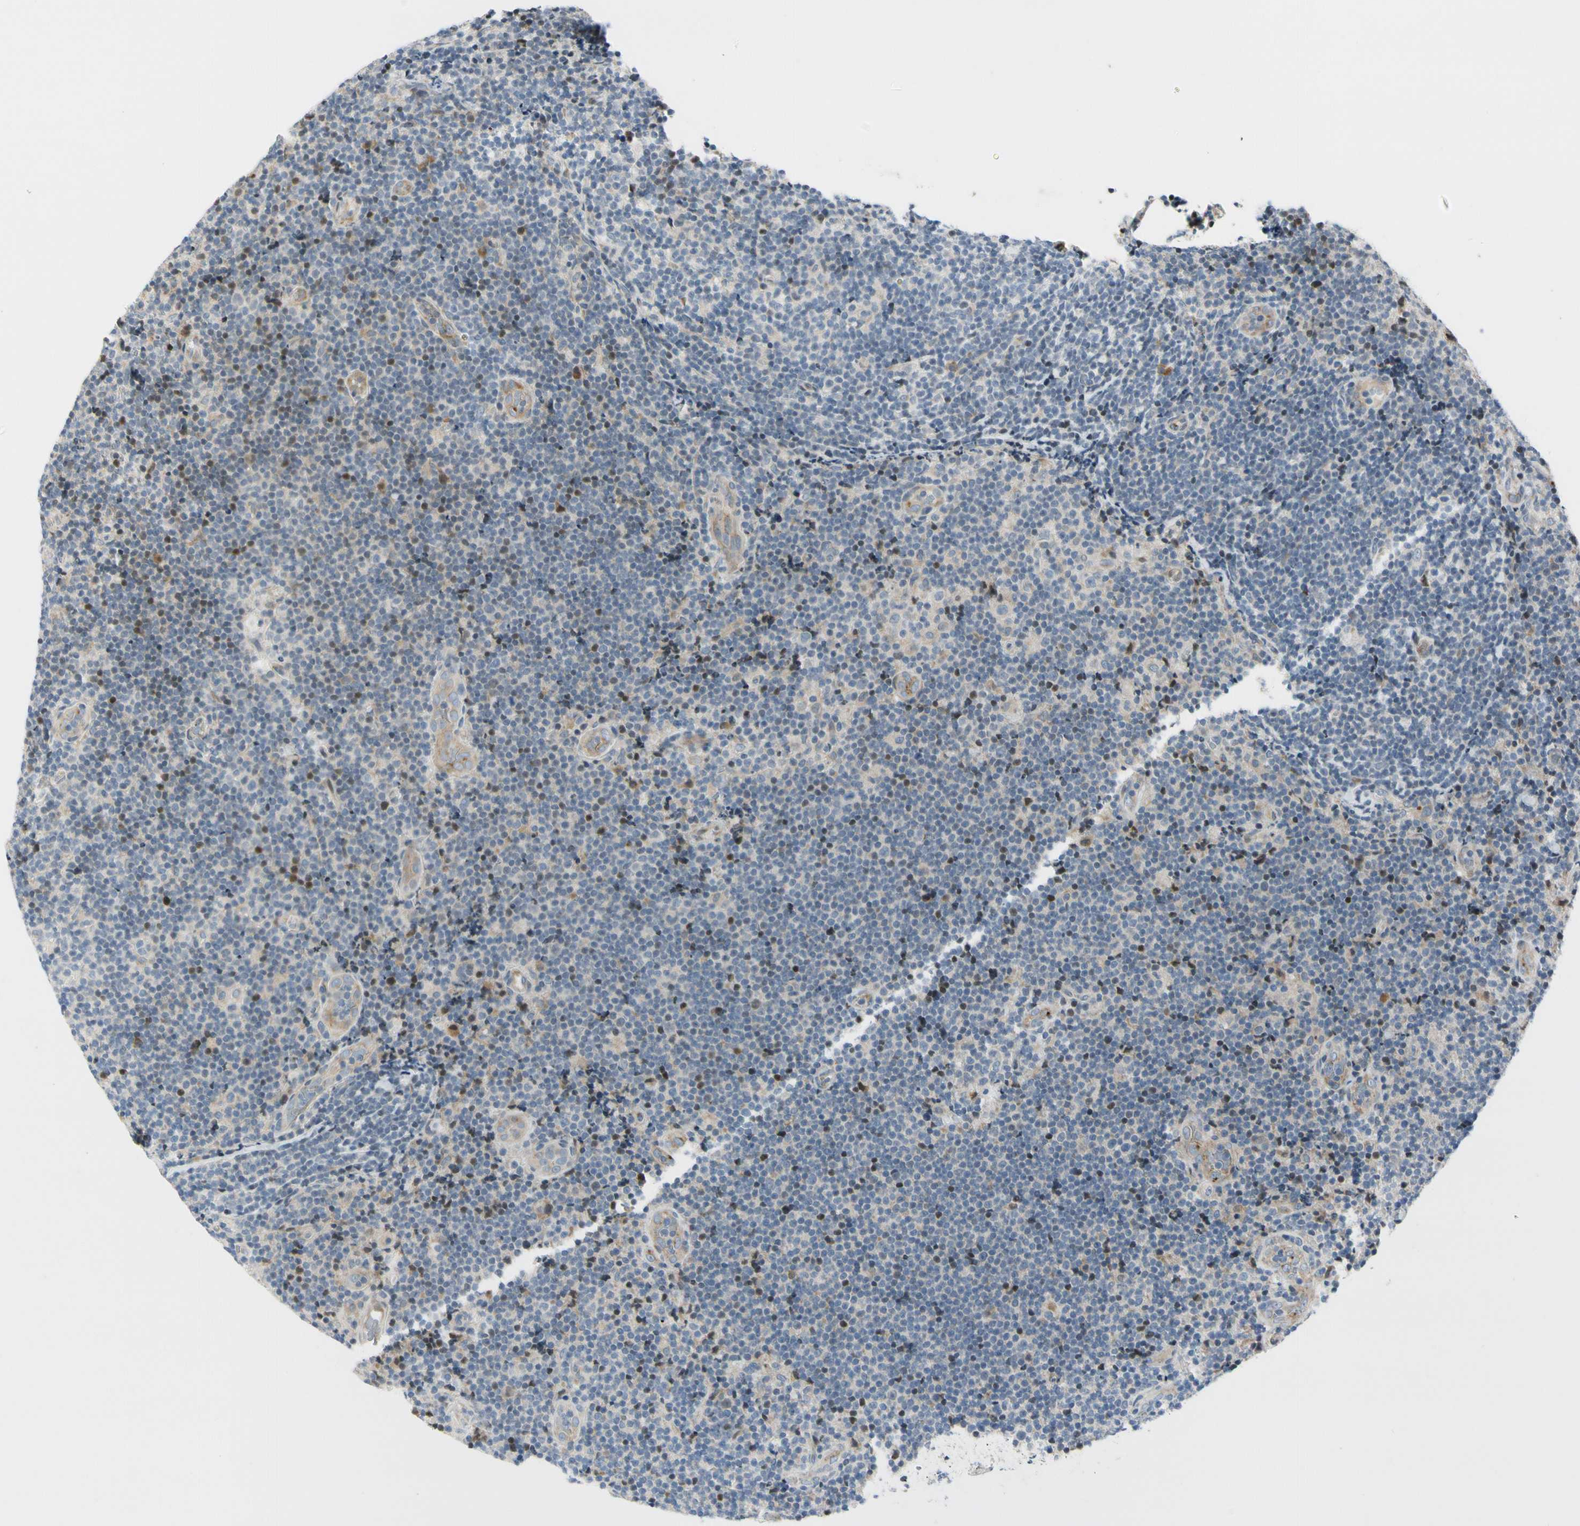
{"staining": {"intensity": "weak", "quantity": "25%-75%", "location": "nuclear"}, "tissue": "lymphoma", "cell_type": "Tumor cells", "image_type": "cancer", "snomed": [{"axis": "morphology", "description": "Malignant lymphoma, non-Hodgkin's type, Low grade"}, {"axis": "topography", "description": "Lymph node"}], "caption": "Immunohistochemistry (IHC) image of malignant lymphoma, non-Hodgkin's type (low-grade) stained for a protein (brown), which exhibits low levels of weak nuclear staining in about 25%-75% of tumor cells.", "gene": "NPDC1", "patient": {"sex": "male", "age": 83}}